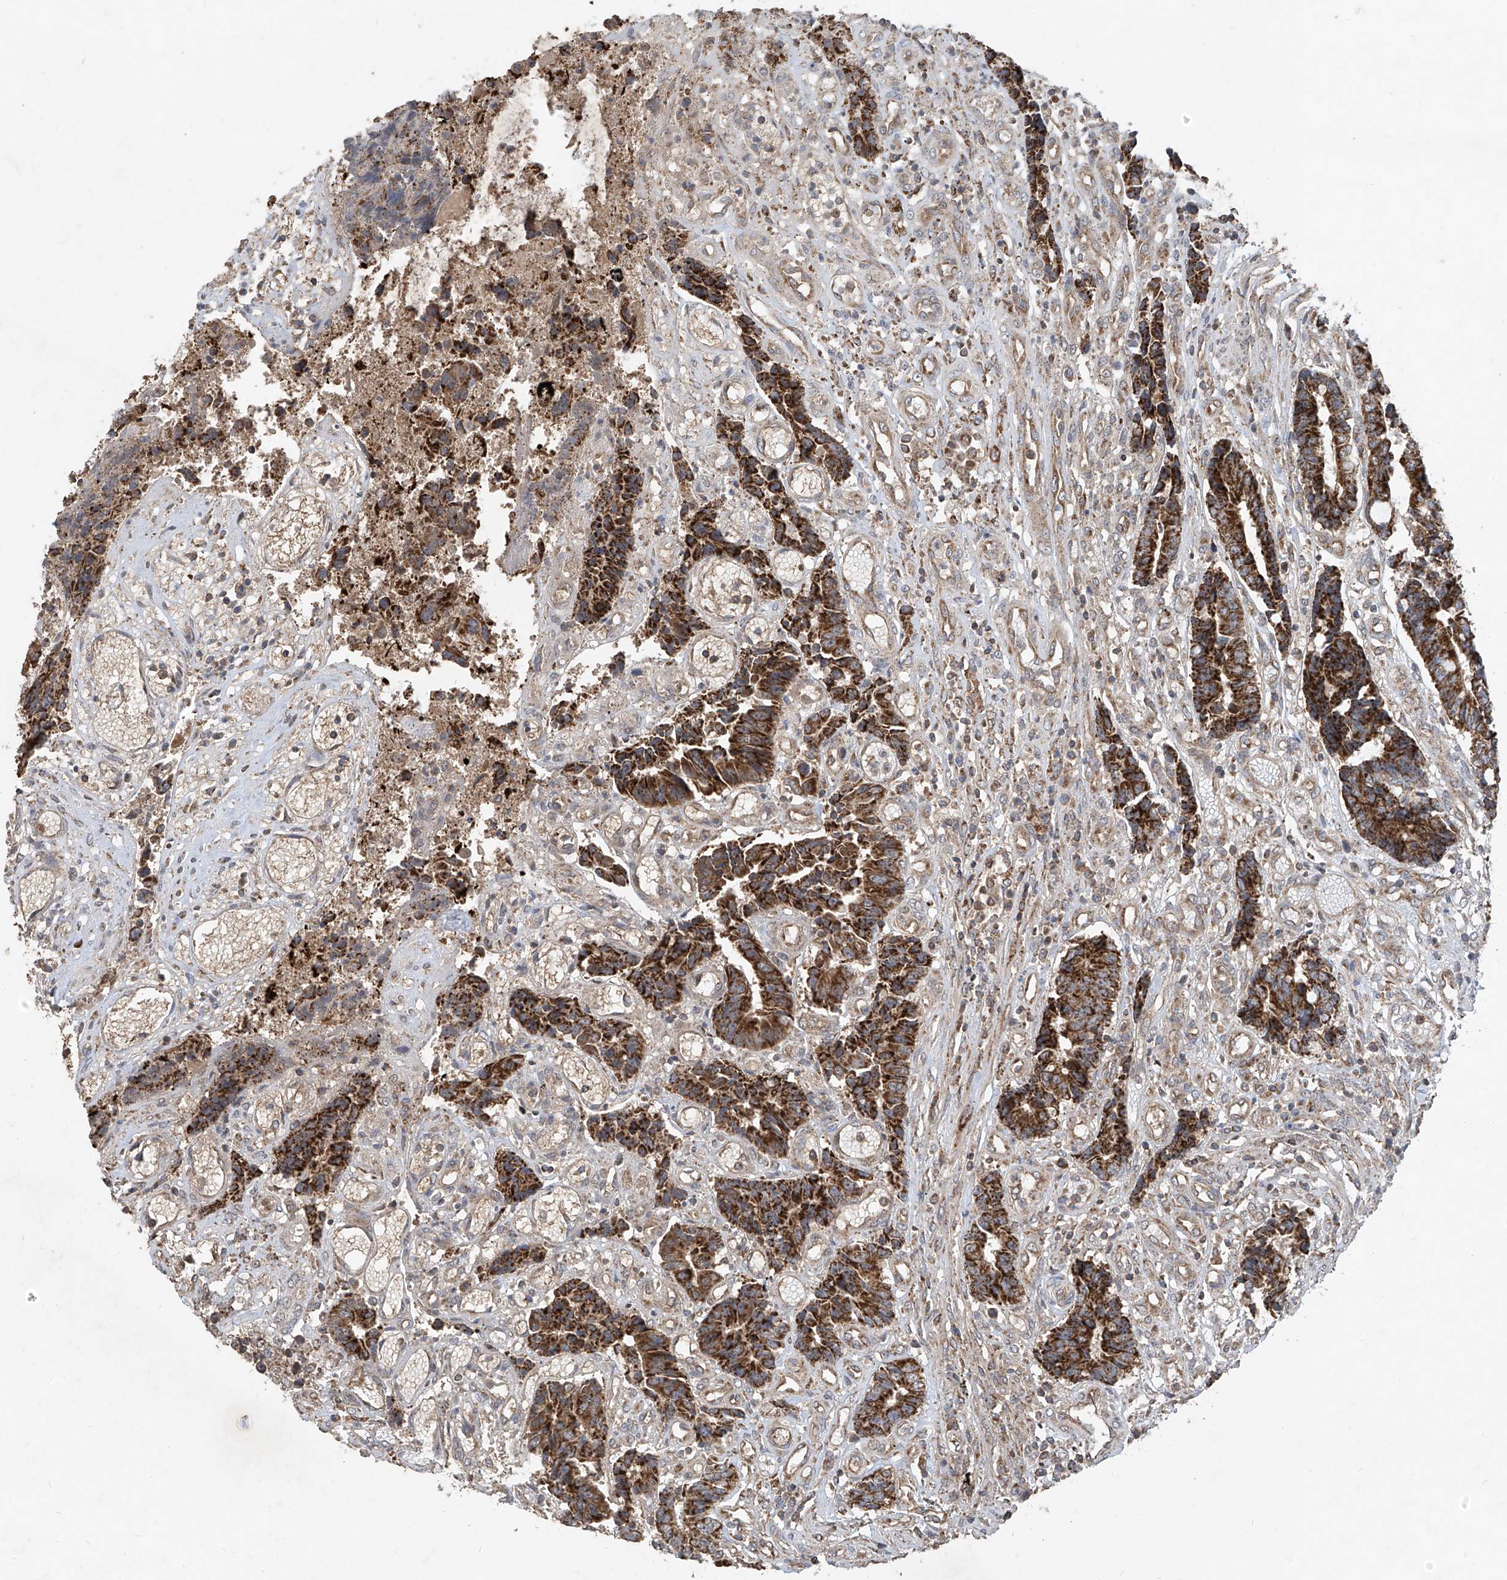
{"staining": {"intensity": "strong", "quantity": ">75%", "location": "cytoplasmic/membranous"}, "tissue": "colorectal cancer", "cell_type": "Tumor cells", "image_type": "cancer", "snomed": [{"axis": "morphology", "description": "Adenocarcinoma, NOS"}, {"axis": "topography", "description": "Rectum"}], "caption": "Approximately >75% of tumor cells in human adenocarcinoma (colorectal) reveal strong cytoplasmic/membranous protein staining as visualized by brown immunohistochemical staining.", "gene": "UQCC1", "patient": {"sex": "male", "age": 84}}